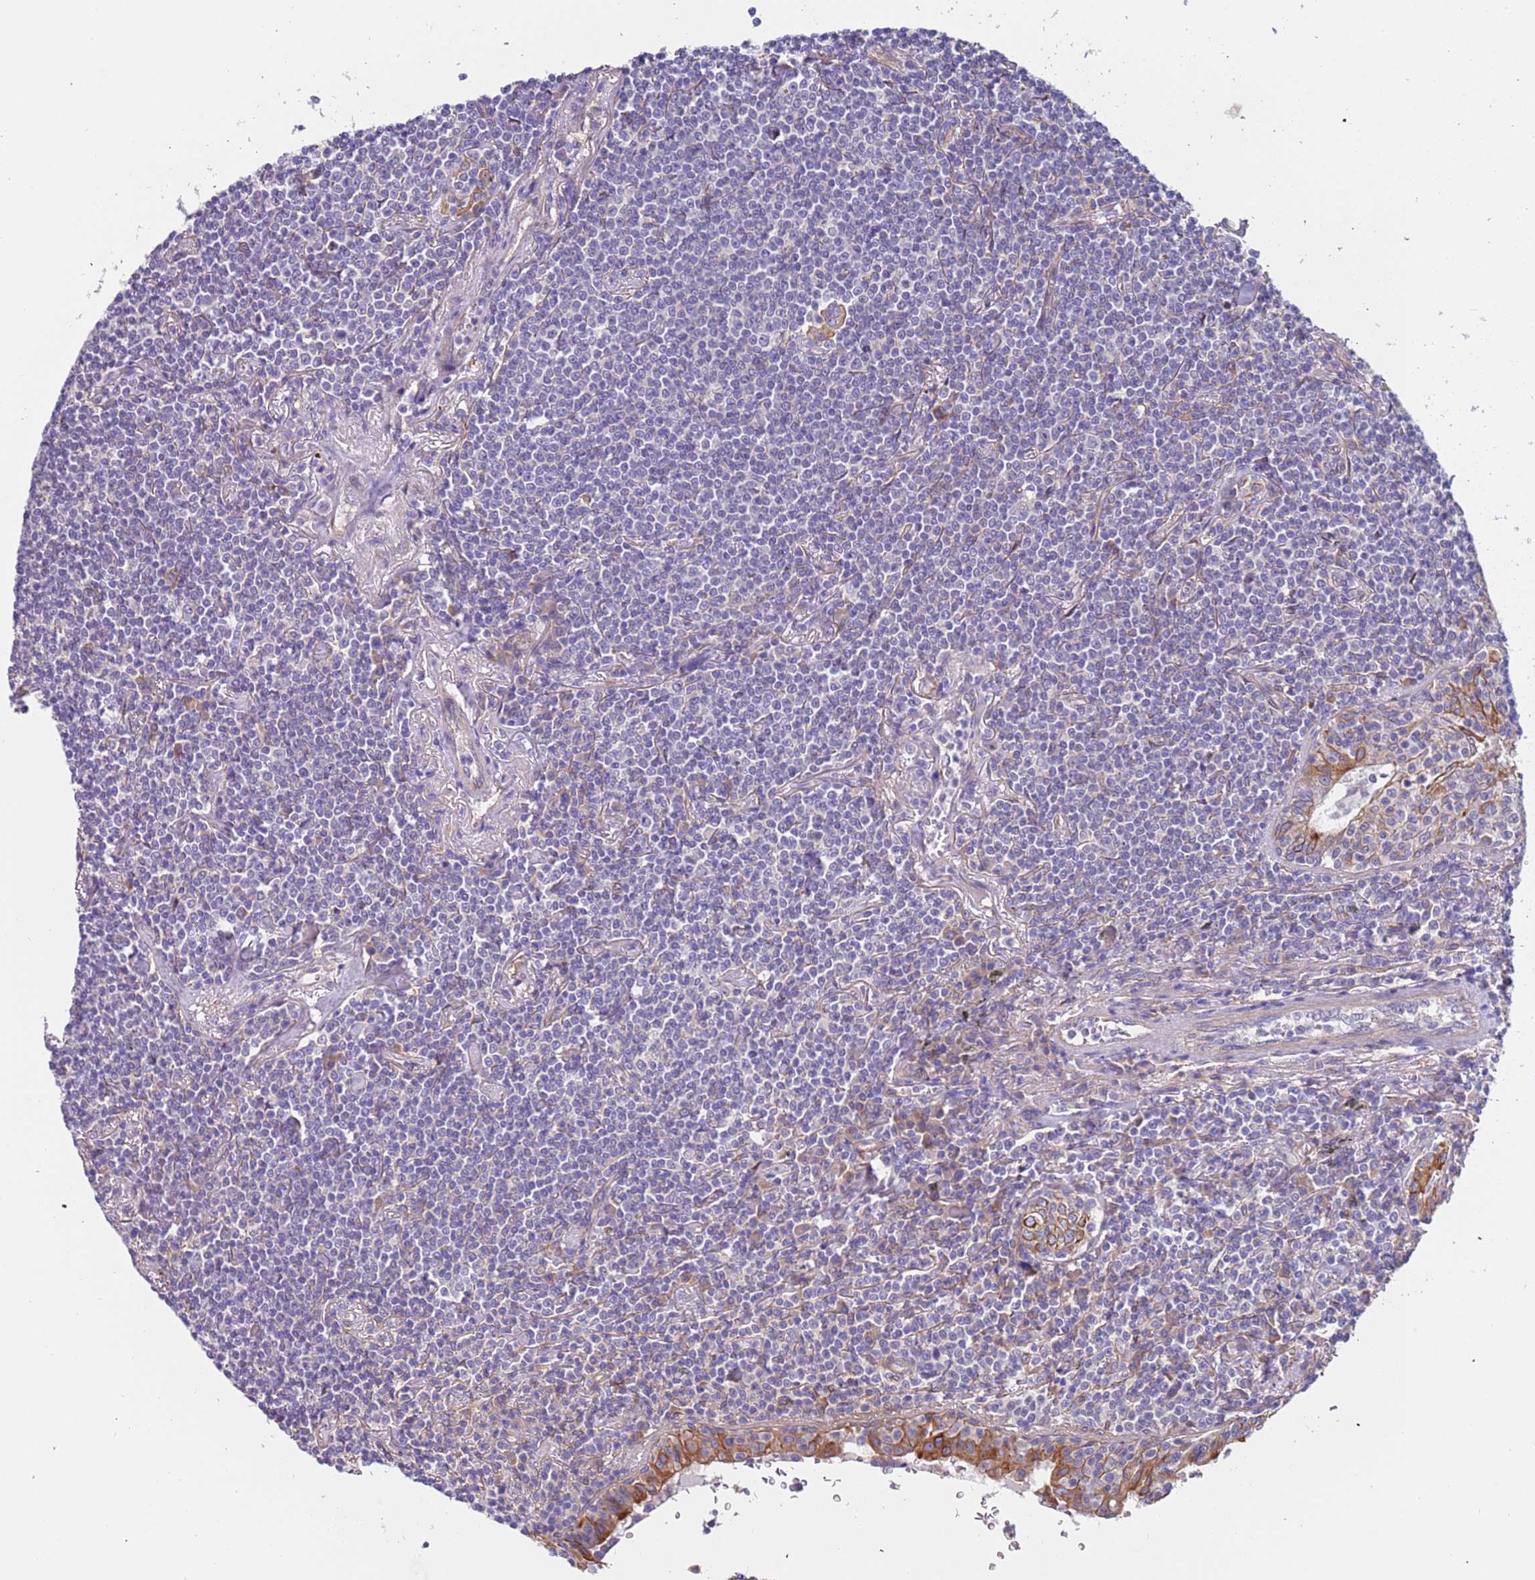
{"staining": {"intensity": "negative", "quantity": "none", "location": "none"}, "tissue": "lymphoma", "cell_type": "Tumor cells", "image_type": "cancer", "snomed": [{"axis": "morphology", "description": "Malignant lymphoma, non-Hodgkin's type, Low grade"}, {"axis": "topography", "description": "Lung"}], "caption": "Tumor cells are negative for brown protein staining in lymphoma.", "gene": "LAMB4", "patient": {"sex": "female", "age": 71}}